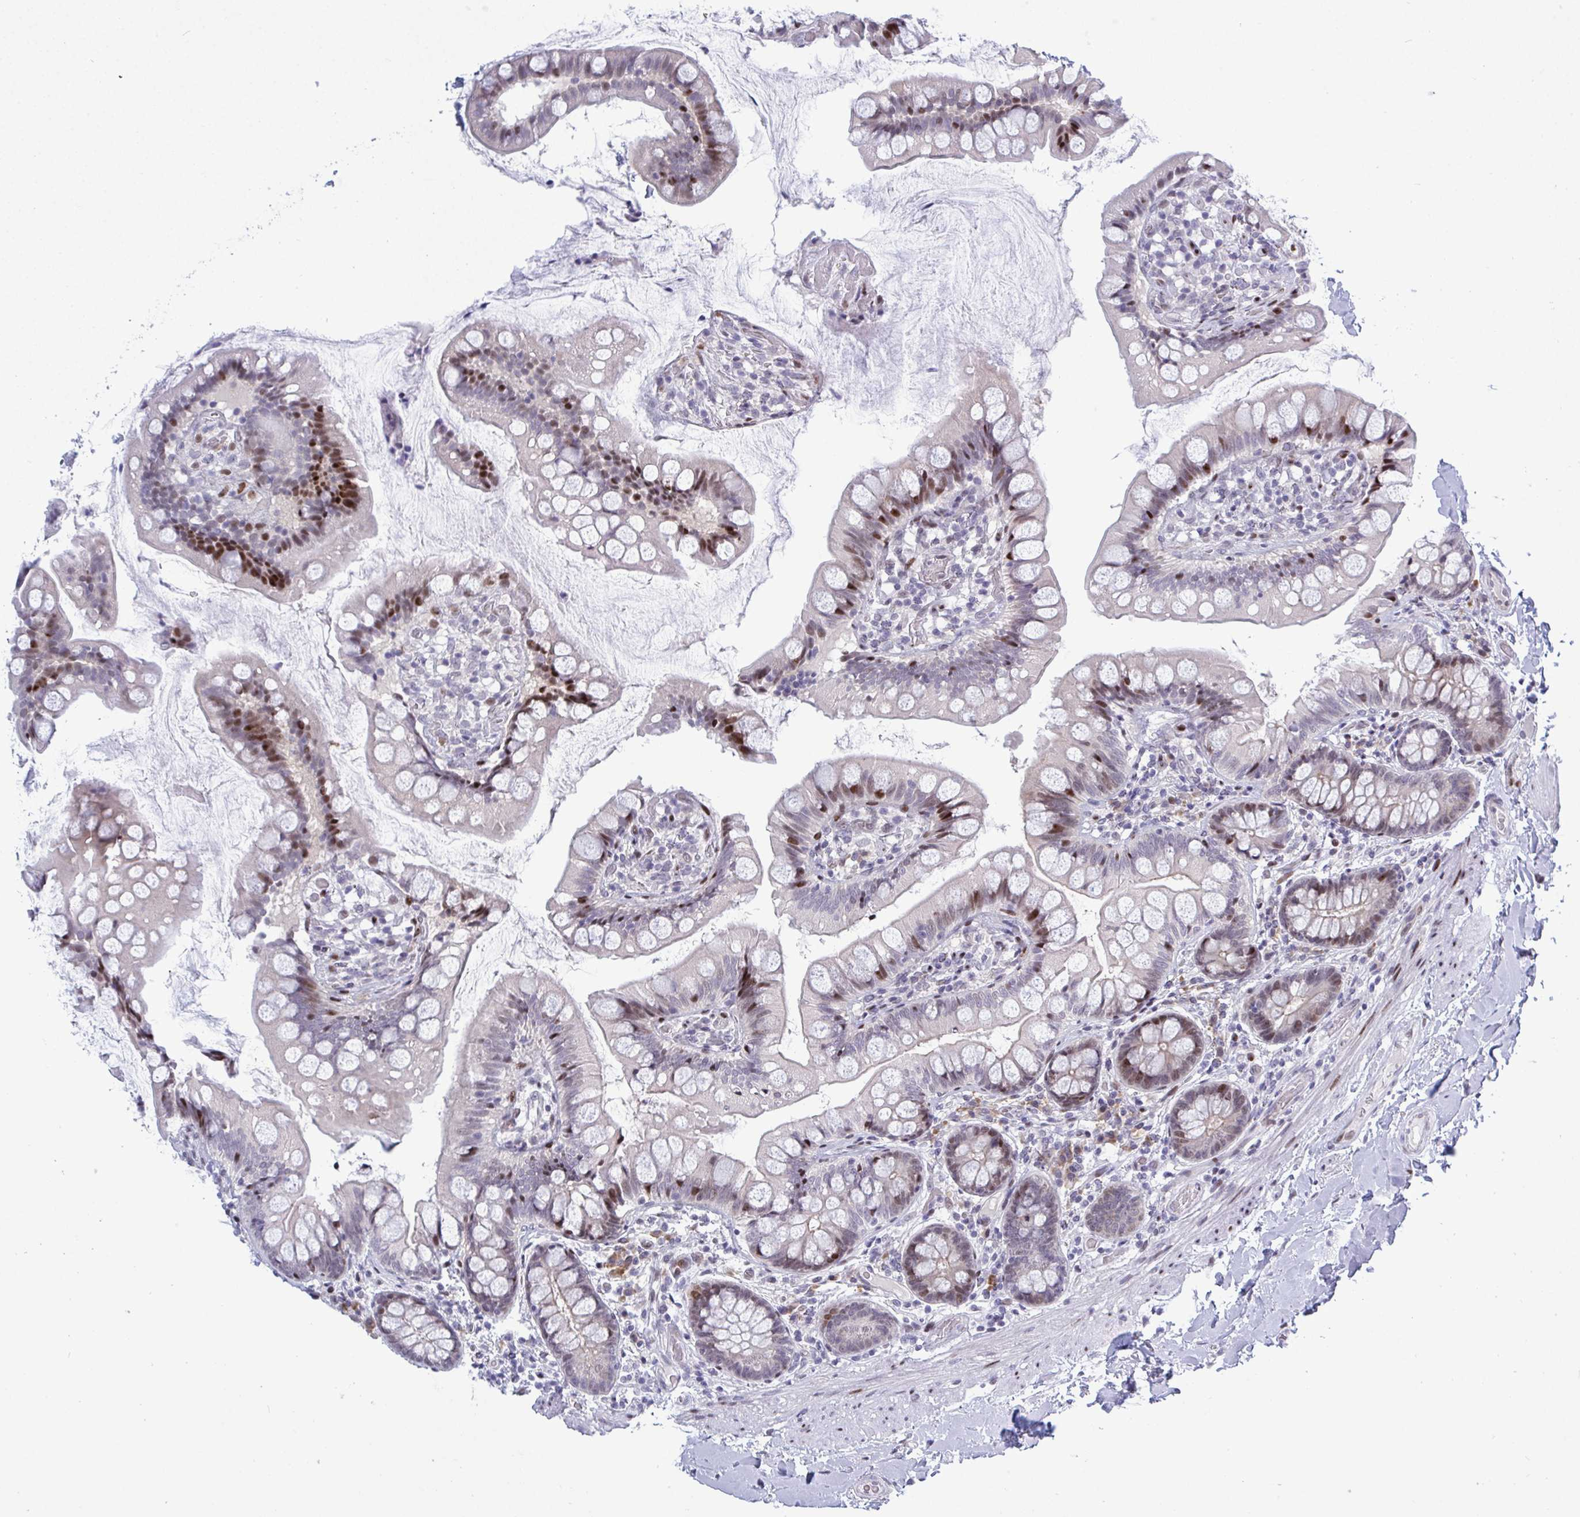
{"staining": {"intensity": "strong", "quantity": "25%-75%", "location": "nuclear"}, "tissue": "small intestine", "cell_type": "Glandular cells", "image_type": "normal", "snomed": [{"axis": "morphology", "description": "Normal tissue, NOS"}, {"axis": "topography", "description": "Small intestine"}], "caption": "Protein staining demonstrates strong nuclear staining in approximately 25%-75% of glandular cells in benign small intestine.", "gene": "TAB1", "patient": {"sex": "male", "age": 70}}